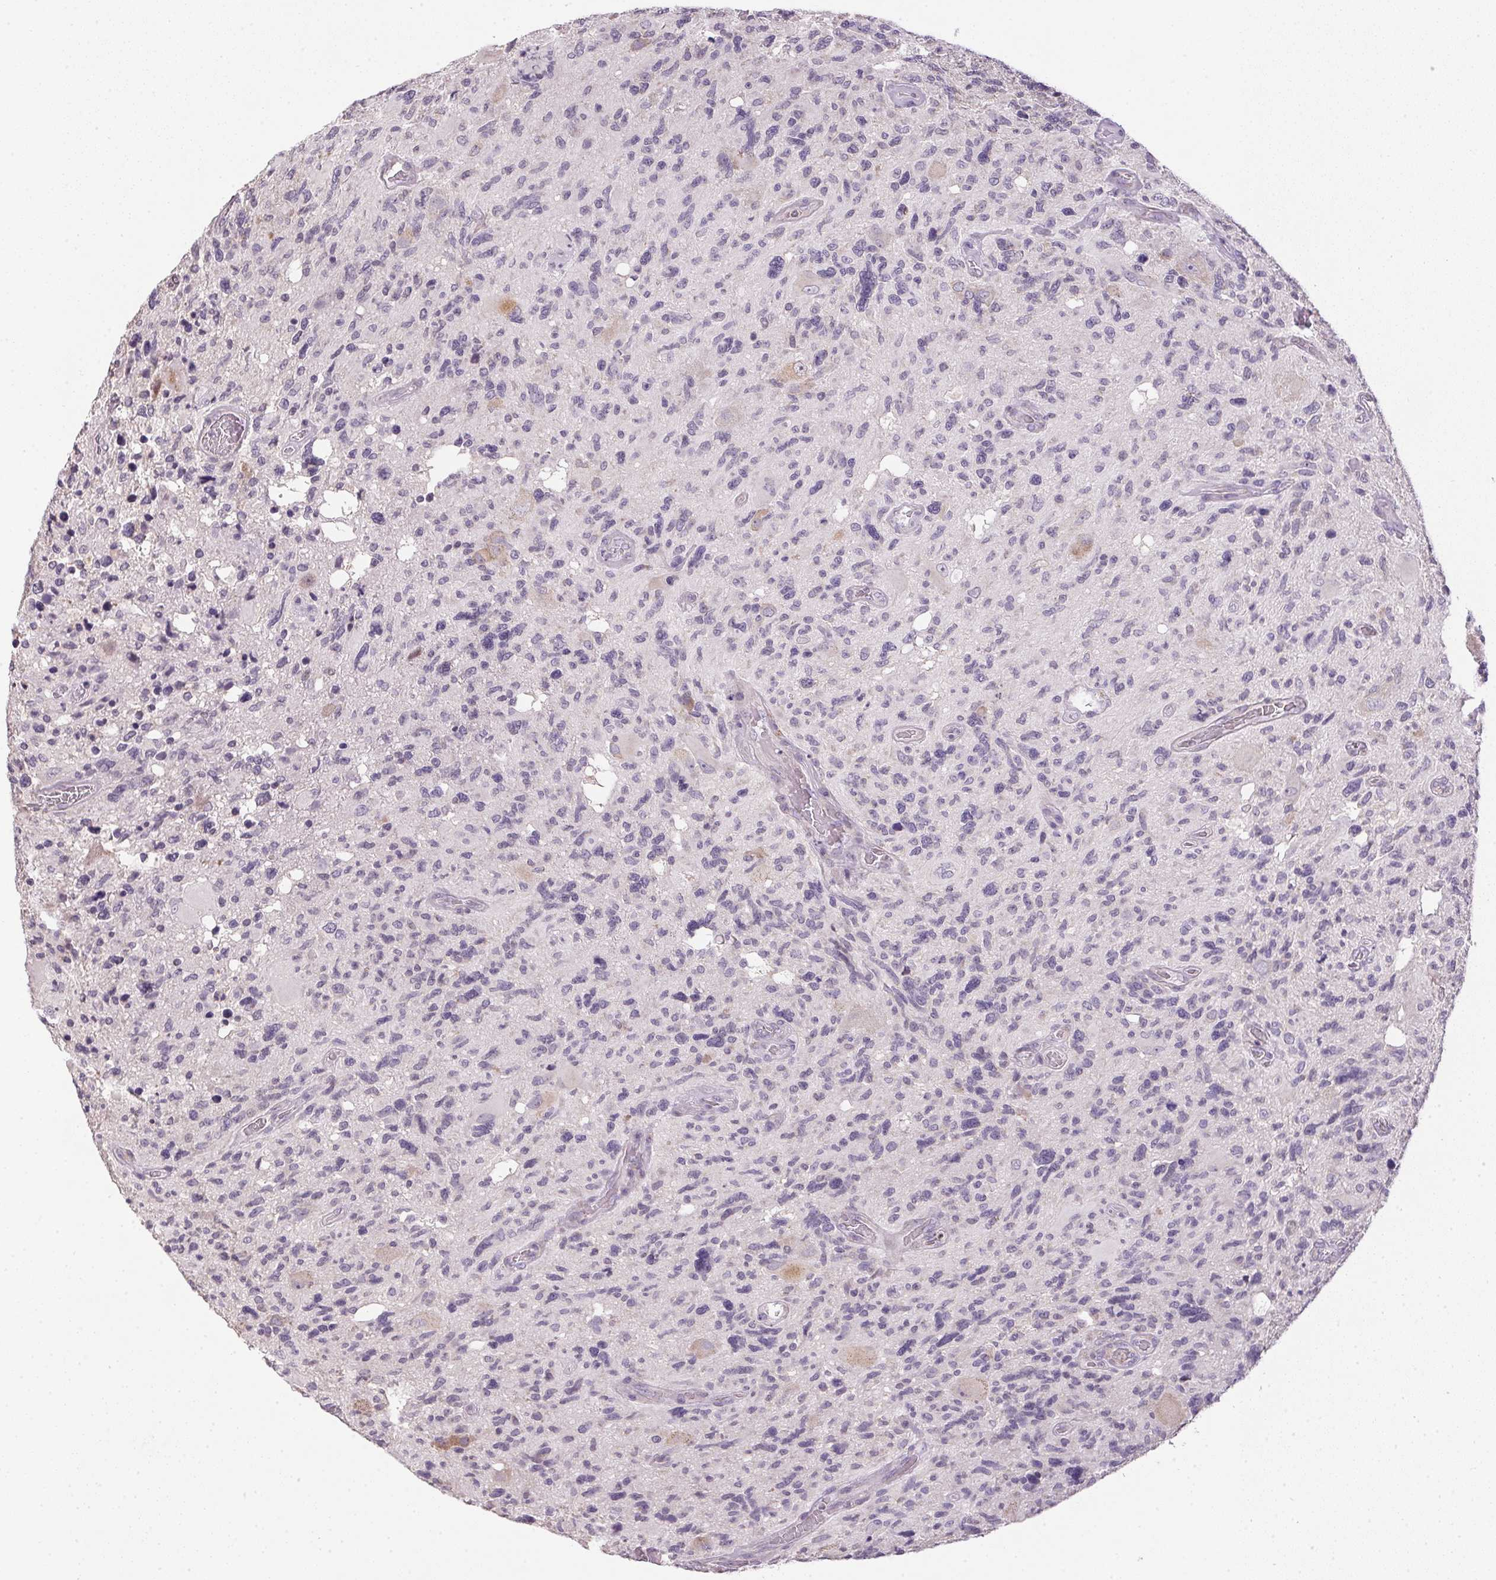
{"staining": {"intensity": "negative", "quantity": "none", "location": "none"}, "tissue": "glioma", "cell_type": "Tumor cells", "image_type": "cancer", "snomed": [{"axis": "morphology", "description": "Glioma, malignant, High grade"}, {"axis": "topography", "description": "Brain"}], "caption": "Immunohistochemical staining of human glioma displays no significant staining in tumor cells. (Stains: DAB IHC with hematoxylin counter stain, Microscopy: brightfield microscopy at high magnification).", "gene": "SPACA9", "patient": {"sex": "male", "age": 49}}